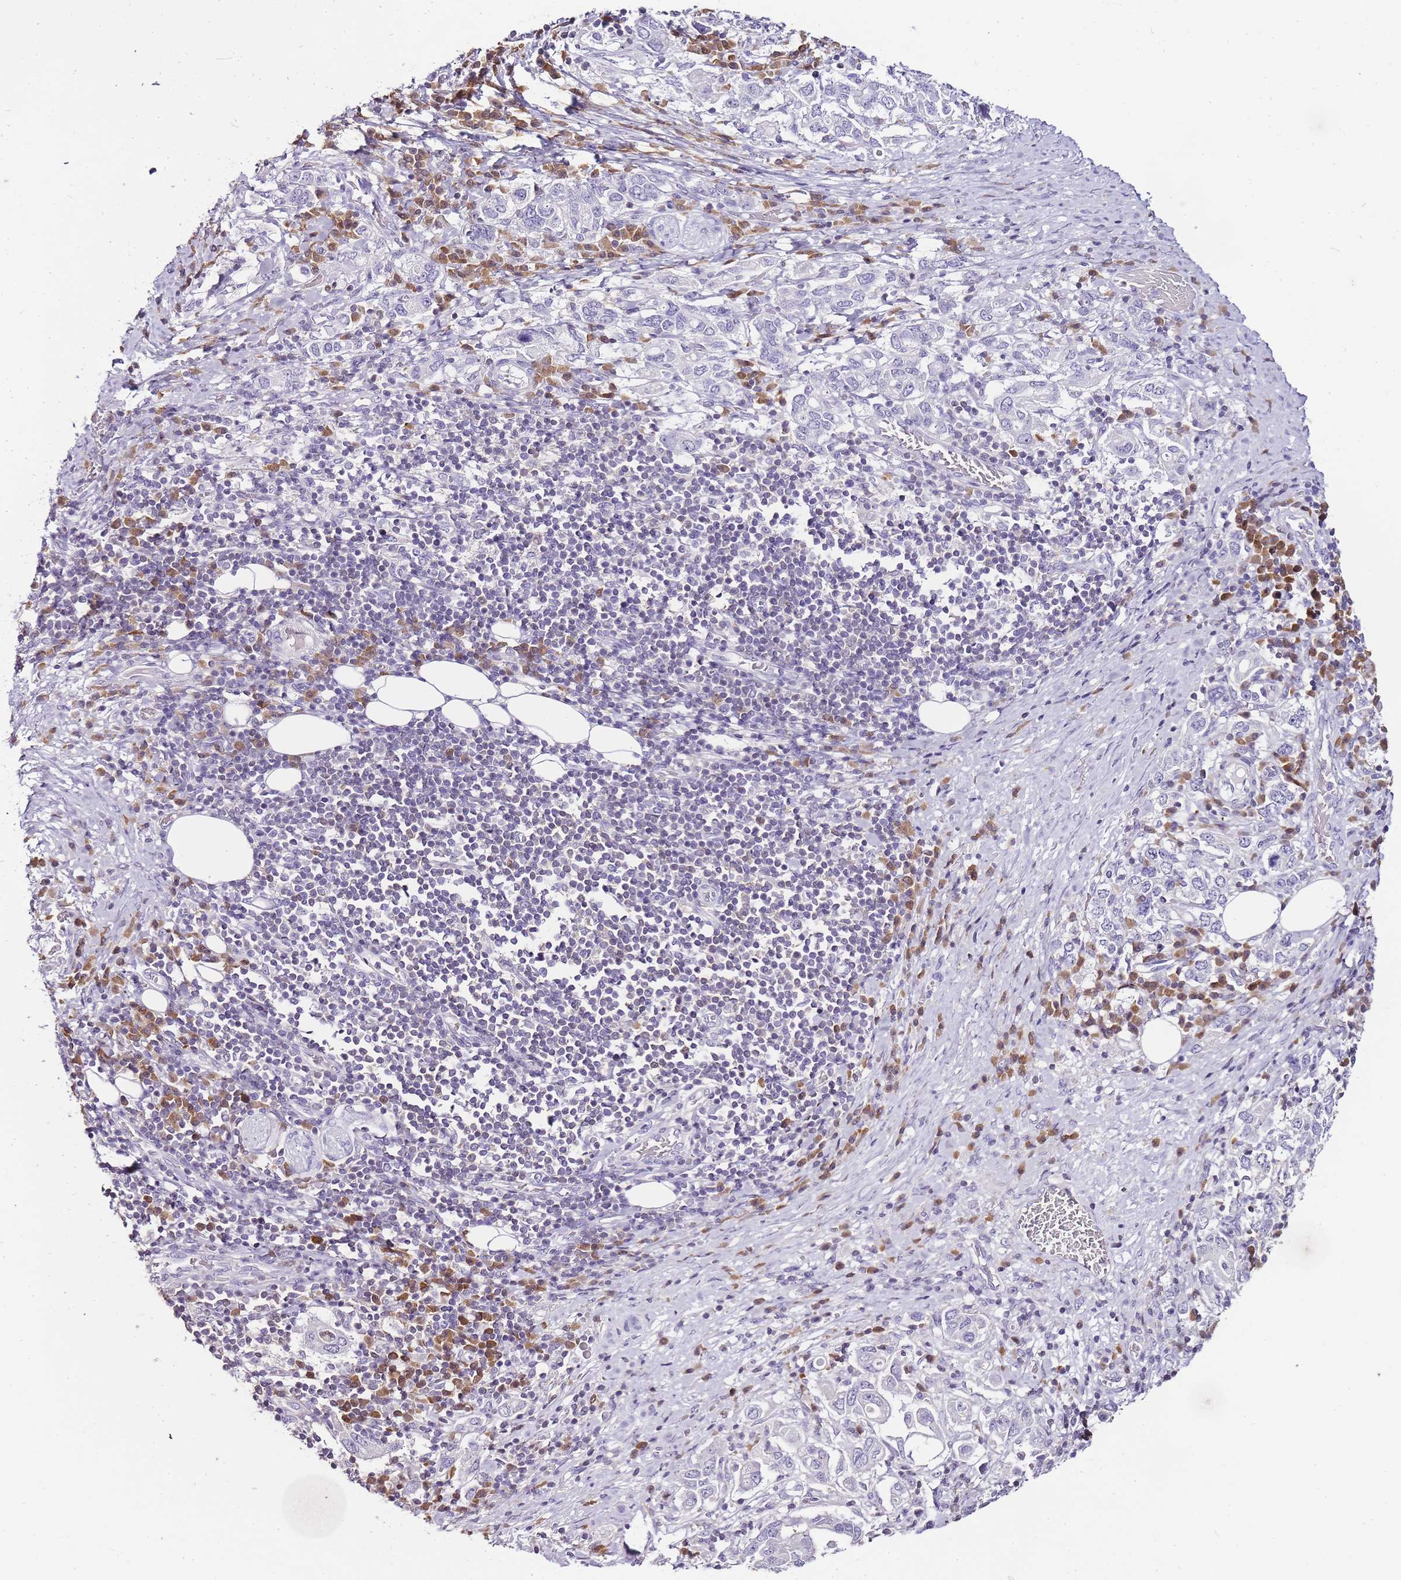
{"staining": {"intensity": "negative", "quantity": "none", "location": "none"}, "tissue": "stomach cancer", "cell_type": "Tumor cells", "image_type": "cancer", "snomed": [{"axis": "morphology", "description": "Adenocarcinoma, NOS"}, {"axis": "topography", "description": "Stomach, upper"}, {"axis": "topography", "description": "Stomach"}], "caption": "This is an immunohistochemistry image of human stomach cancer. There is no staining in tumor cells.", "gene": "ZBP1", "patient": {"sex": "male", "age": 62}}